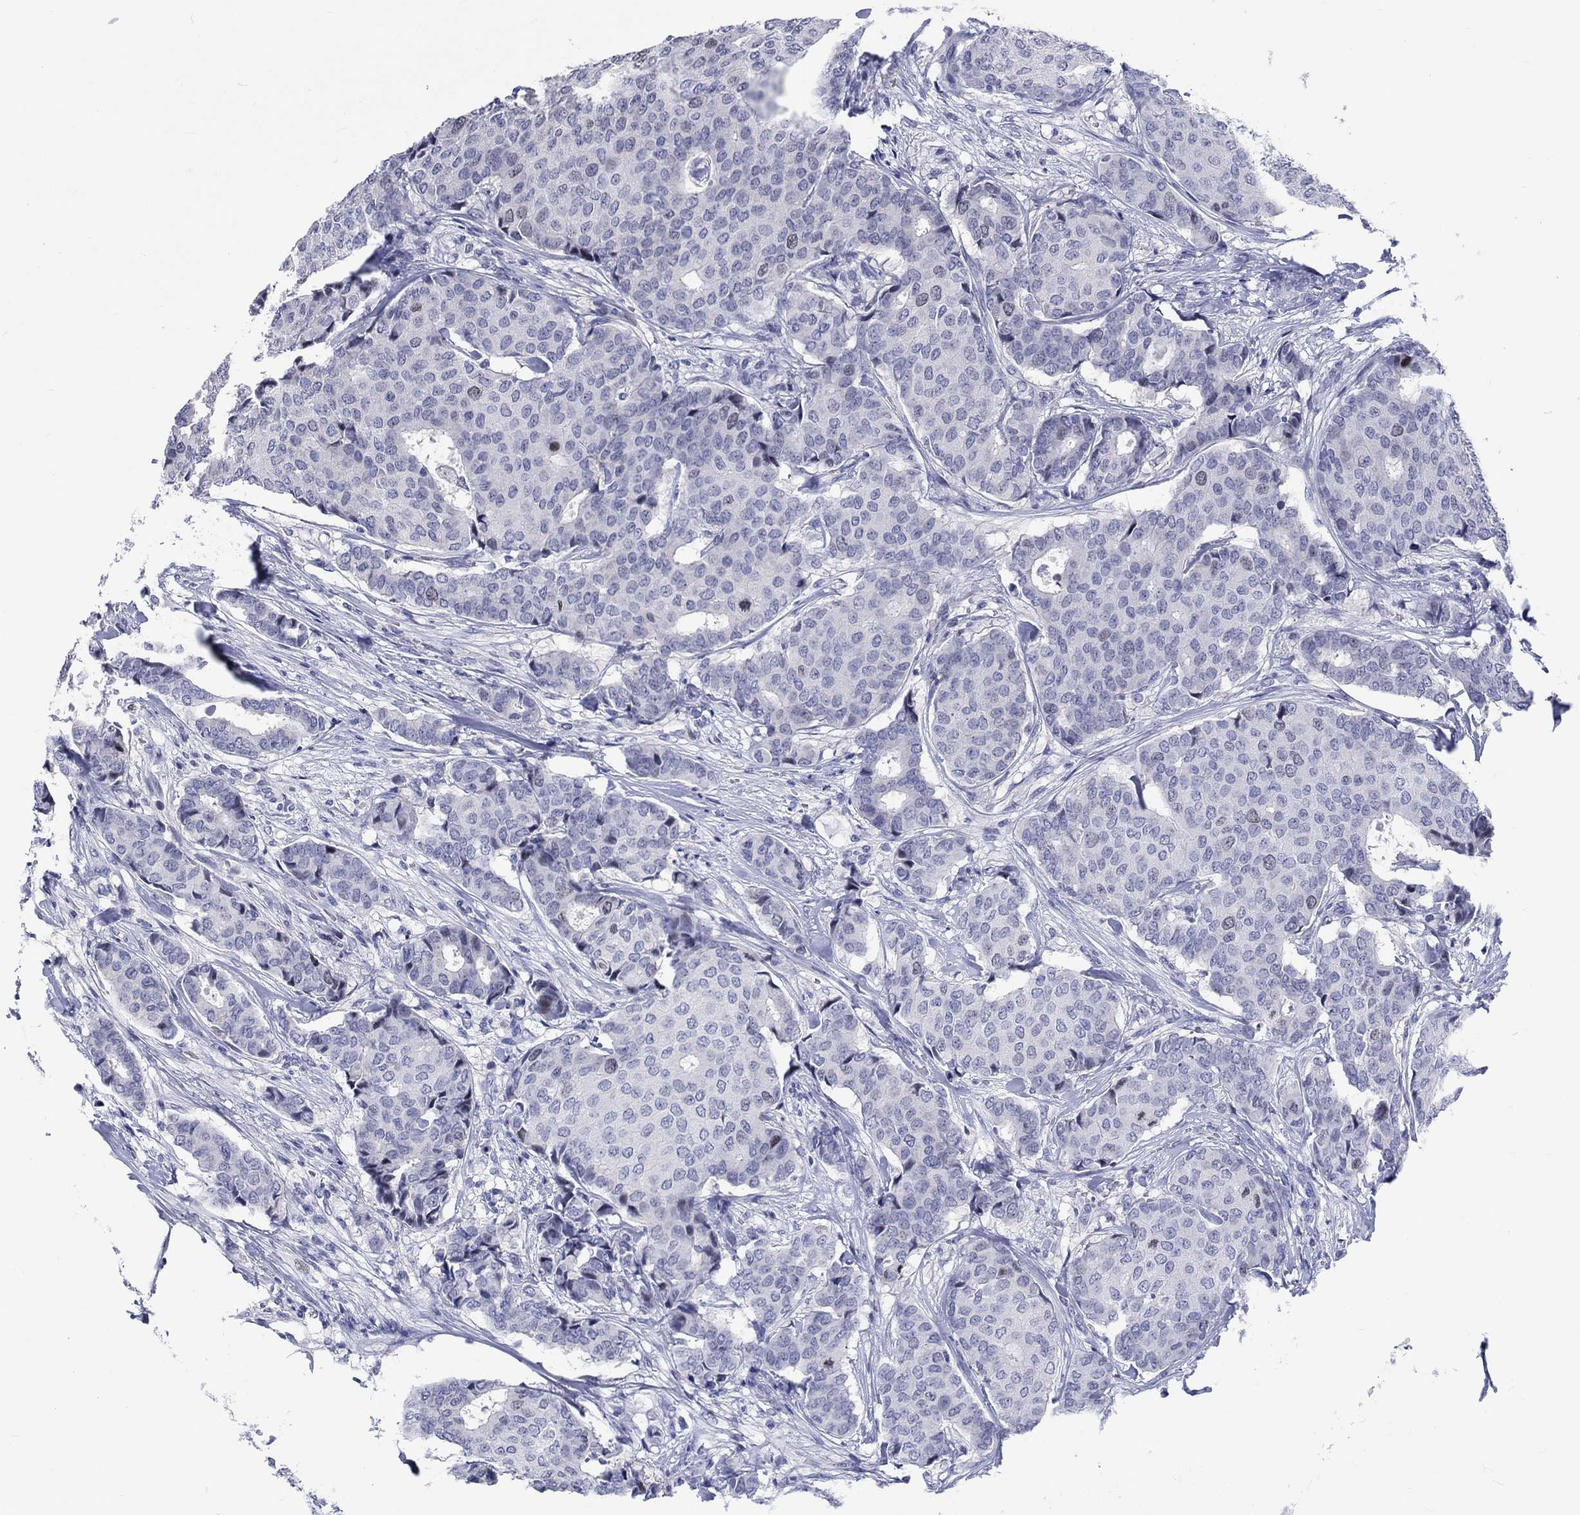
{"staining": {"intensity": "negative", "quantity": "none", "location": "none"}, "tissue": "breast cancer", "cell_type": "Tumor cells", "image_type": "cancer", "snomed": [{"axis": "morphology", "description": "Duct carcinoma"}, {"axis": "topography", "description": "Breast"}], "caption": "DAB immunohistochemical staining of human breast cancer (invasive ductal carcinoma) reveals no significant positivity in tumor cells. (DAB (3,3'-diaminobenzidine) immunohistochemistry (IHC), high magnification).", "gene": "CDCA2", "patient": {"sex": "female", "age": 75}}